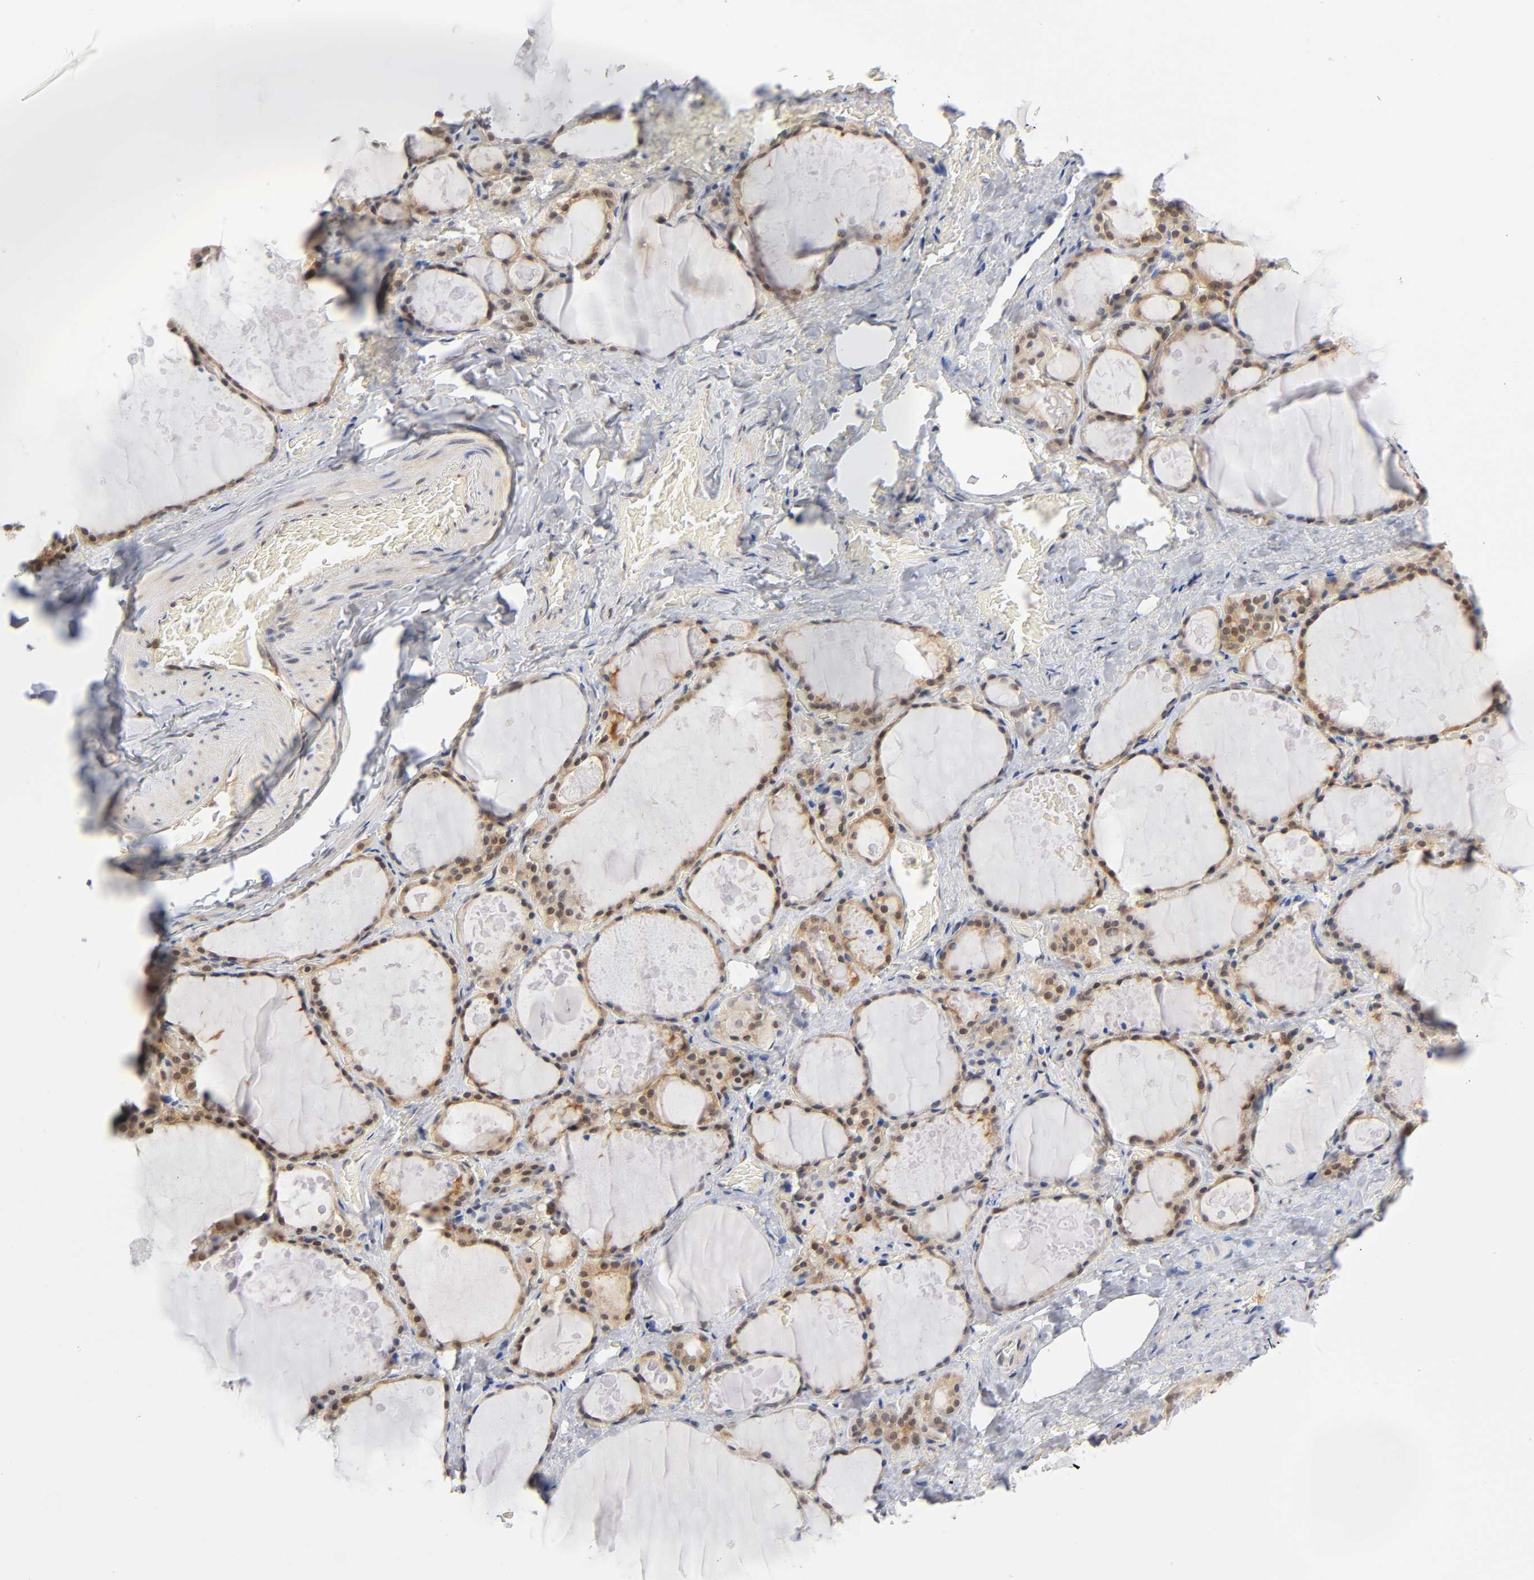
{"staining": {"intensity": "moderate", "quantity": ">75%", "location": "cytoplasmic/membranous"}, "tissue": "thyroid gland", "cell_type": "Glandular cells", "image_type": "normal", "snomed": [{"axis": "morphology", "description": "Normal tissue, NOS"}, {"axis": "topography", "description": "Thyroid gland"}], "caption": "A brown stain highlights moderate cytoplasmic/membranous staining of a protein in glandular cells of unremarkable human thyroid gland.", "gene": "DFFB", "patient": {"sex": "male", "age": 61}}